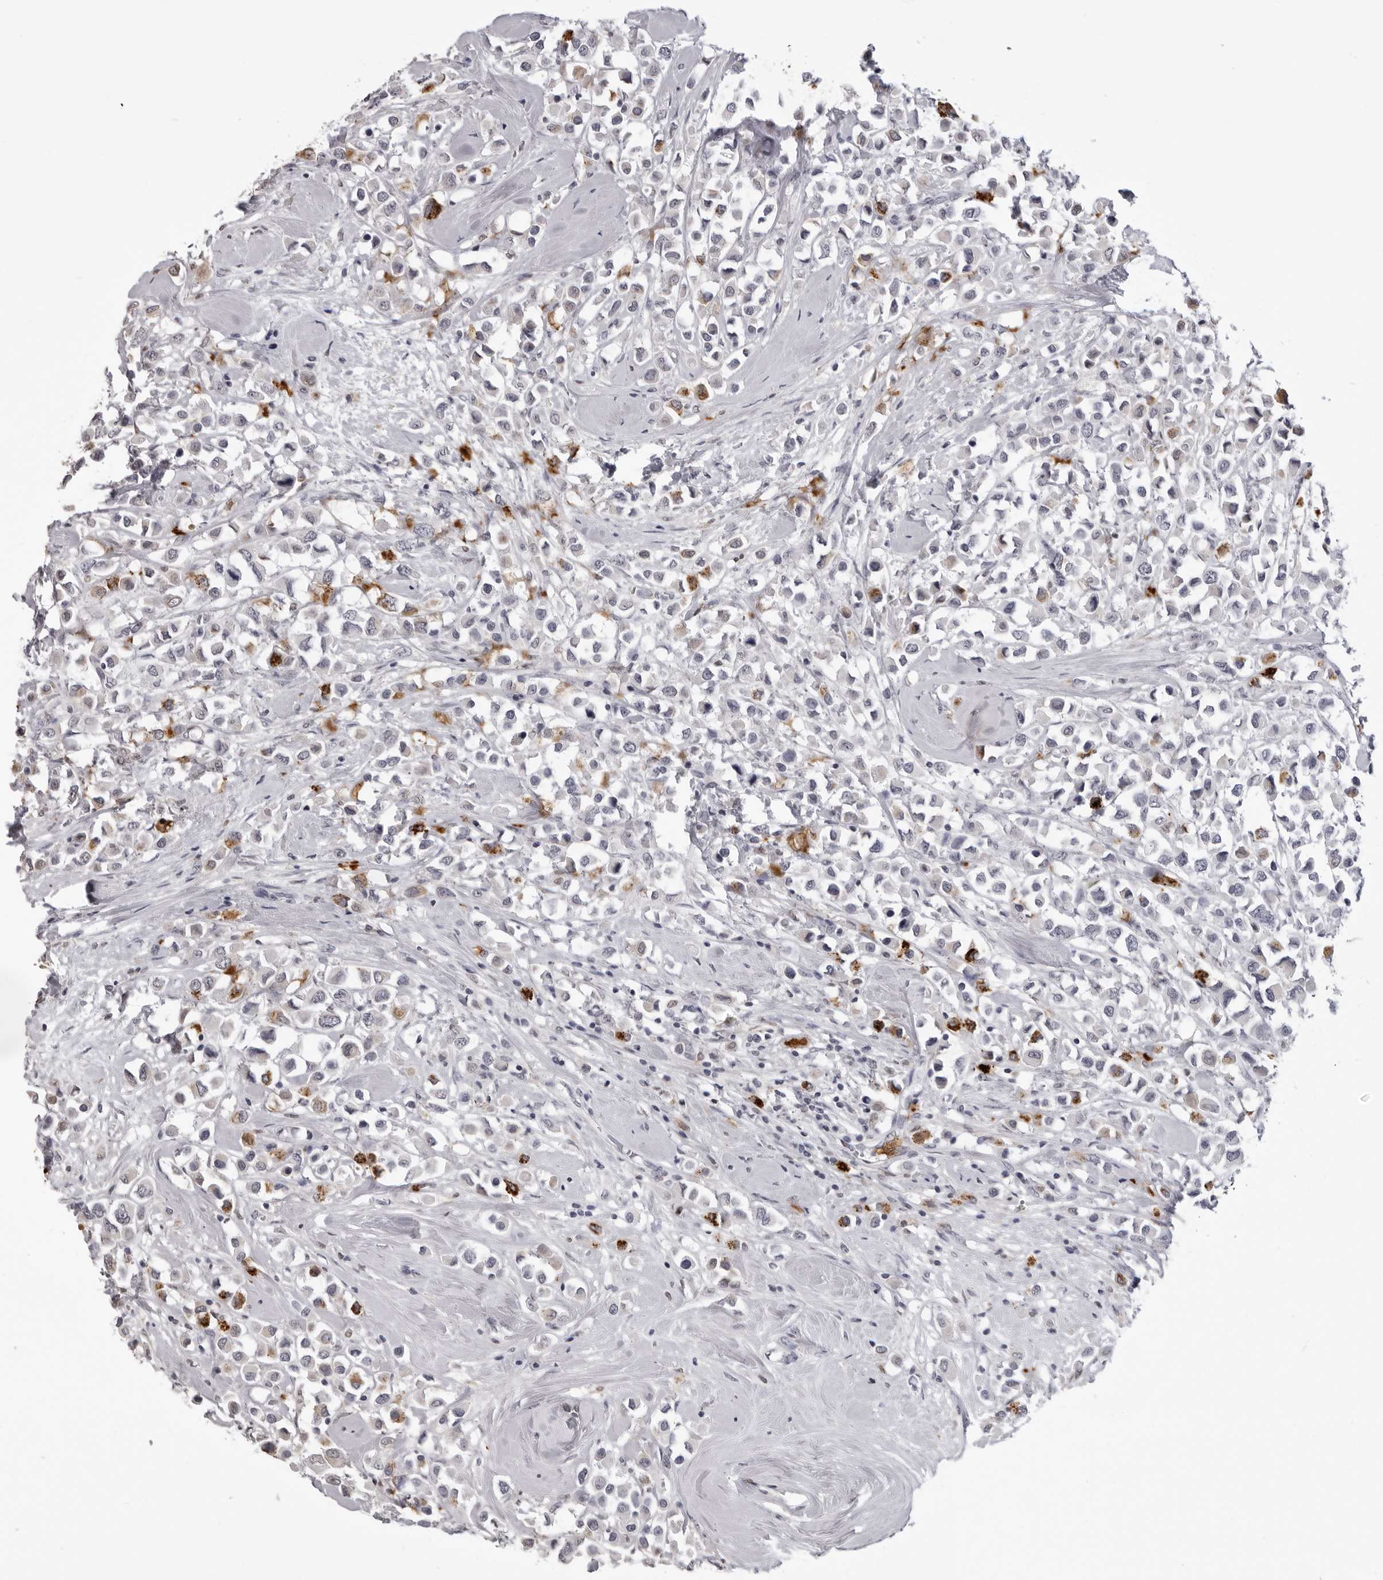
{"staining": {"intensity": "negative", "quantity": "none", "location": "none"}, "tissue": "breast cancer", "cell_type": "Tumor cells", "image_type": "cancer", "snomed": [{"axis": "morphology", "description": "Duct carcinoma"}, {"axis": "topography", "description": "Breast"}], "caption": "Tumor cells show no significant expression in breast cancer (invasive ductal carcinoma).", "gene": "IL31", "patient": {"sex": "female", "age": 61}}